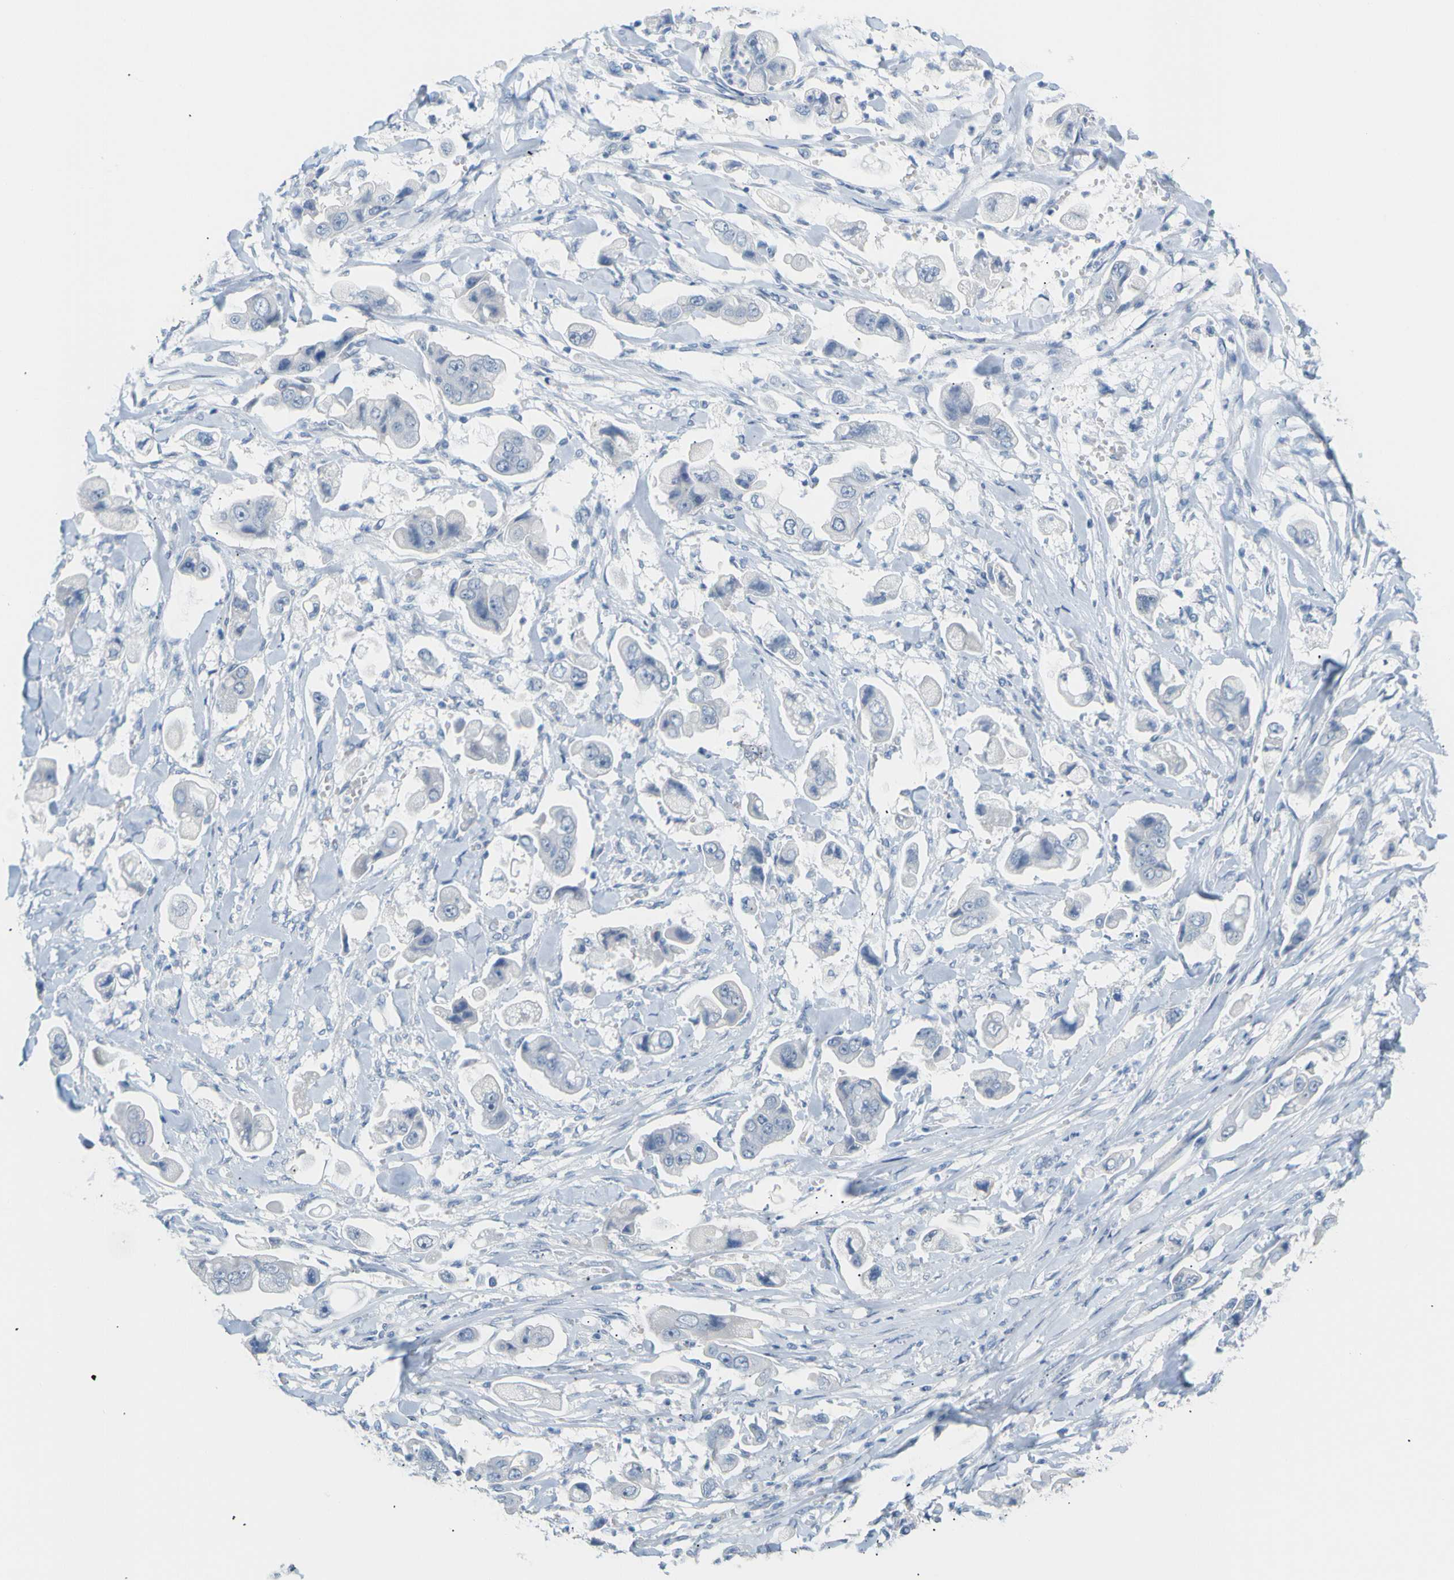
{"staining": {"intensity": "negative", "quantity": "none", "location": "none"}, "tissue": "stomach cancer", "cell_type": "Tumor cells", "image_type": "cancer", "snomed": [{"axis": "morphology", "description": "Adenocarcinoma, NOS"}, {"axis": "topography", "description": "Stomach"}], "caption": "Tumor cells show no significant staining in stomach adenocarcinoma. (DAB immunohistochemistry (IHC) visualized using brightfield microscopy, high magnification).", "gene": "OPN1SW", "patient": {"sex": "male", "age": 62}}